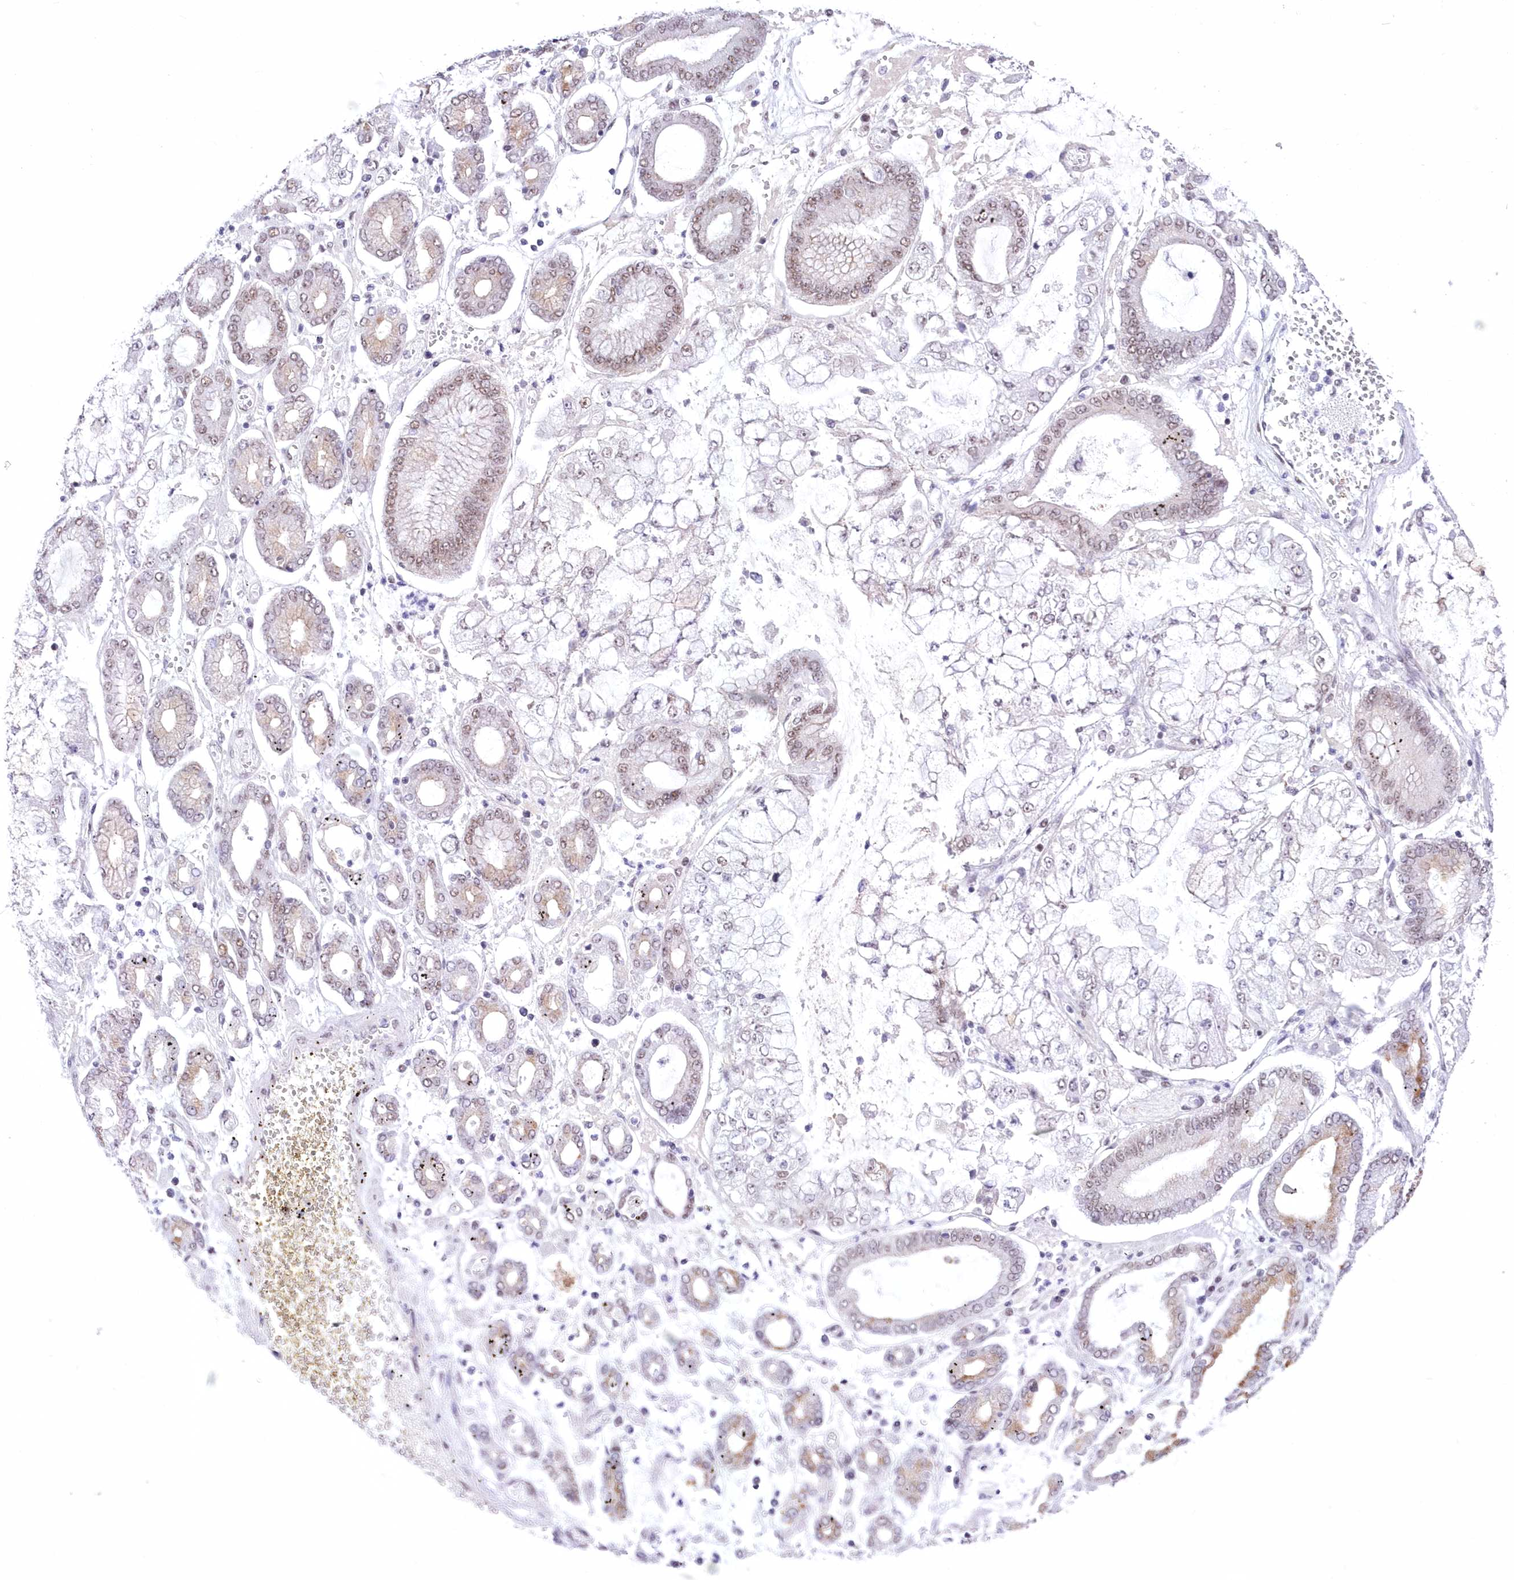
{"staining": {"intensity": "weak", "quantity": "25%-75%", "location": "nuclear"}, "tissue": "stomach cancer", "cell_type": "Tumor cells", "image_type": "cancer", "snomed": [{"axis": "morphology", "description": "Adenocarcinoma, NOS"}, {"axis": "topography", "description": "Stomach"}], "caption": "Protein staining exhibits weak nuclear expression in approximately 25%-75% of tumor cells in stomach cancer.", "gene": "NSUN2", "patient": {"sex": "male", "age": 76}}